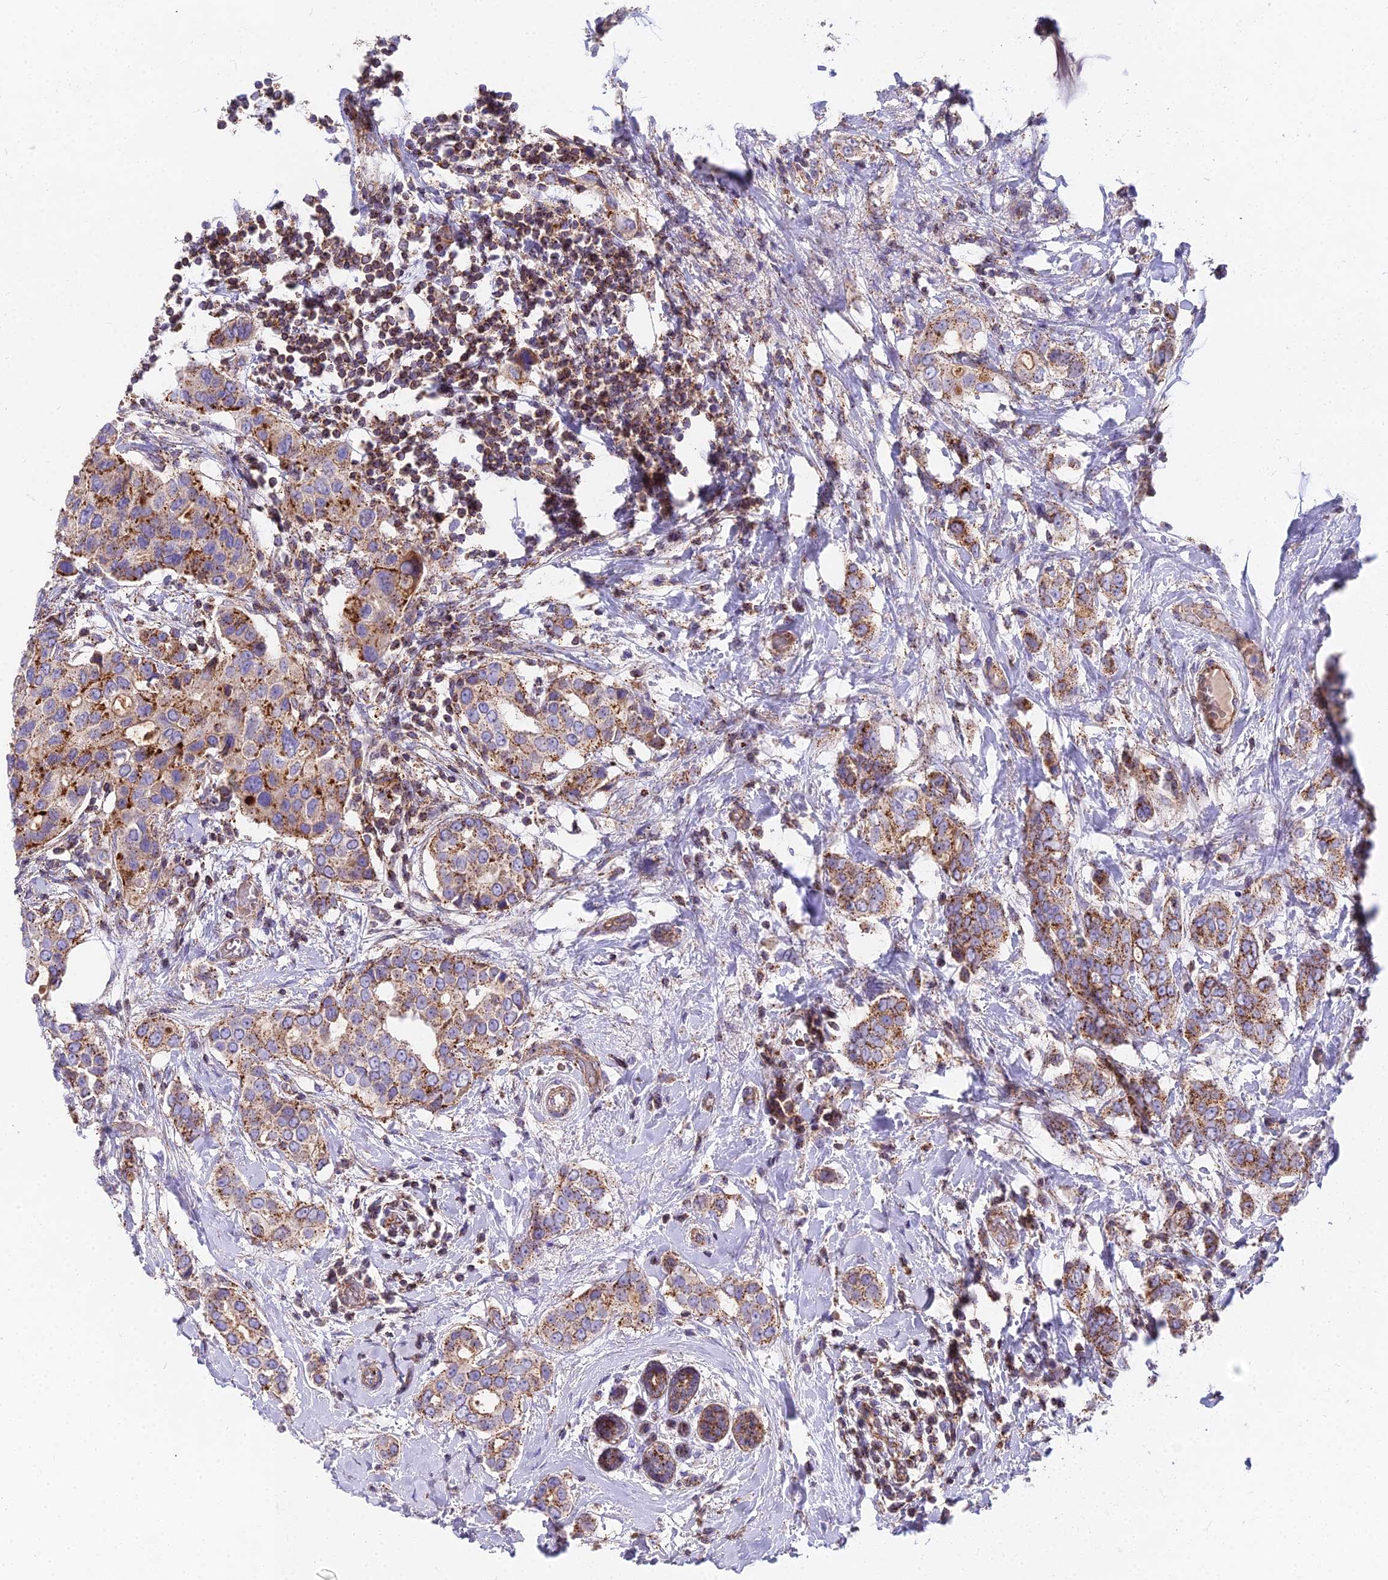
{"staining": {"intensity": "moderate", "quantity": ">75%", "location": "cytoplasmic/membranous"}, "tissue": "breast cancer", "cell_type": "Tumor cells", "image_type": "cancer", "snomed": [{"axis": "morphology", "description": "Lobular carcinoma"}, {"axis": "topography", "description": "Breast"}], "caption": "Tumor cells demonstrate medium levels of moderate cytoplasmic/membranous expression in about >75% of cells in human breast cancer.", "gene": "FRMPD1", "patient": {"sex": "female", "age": 51}}